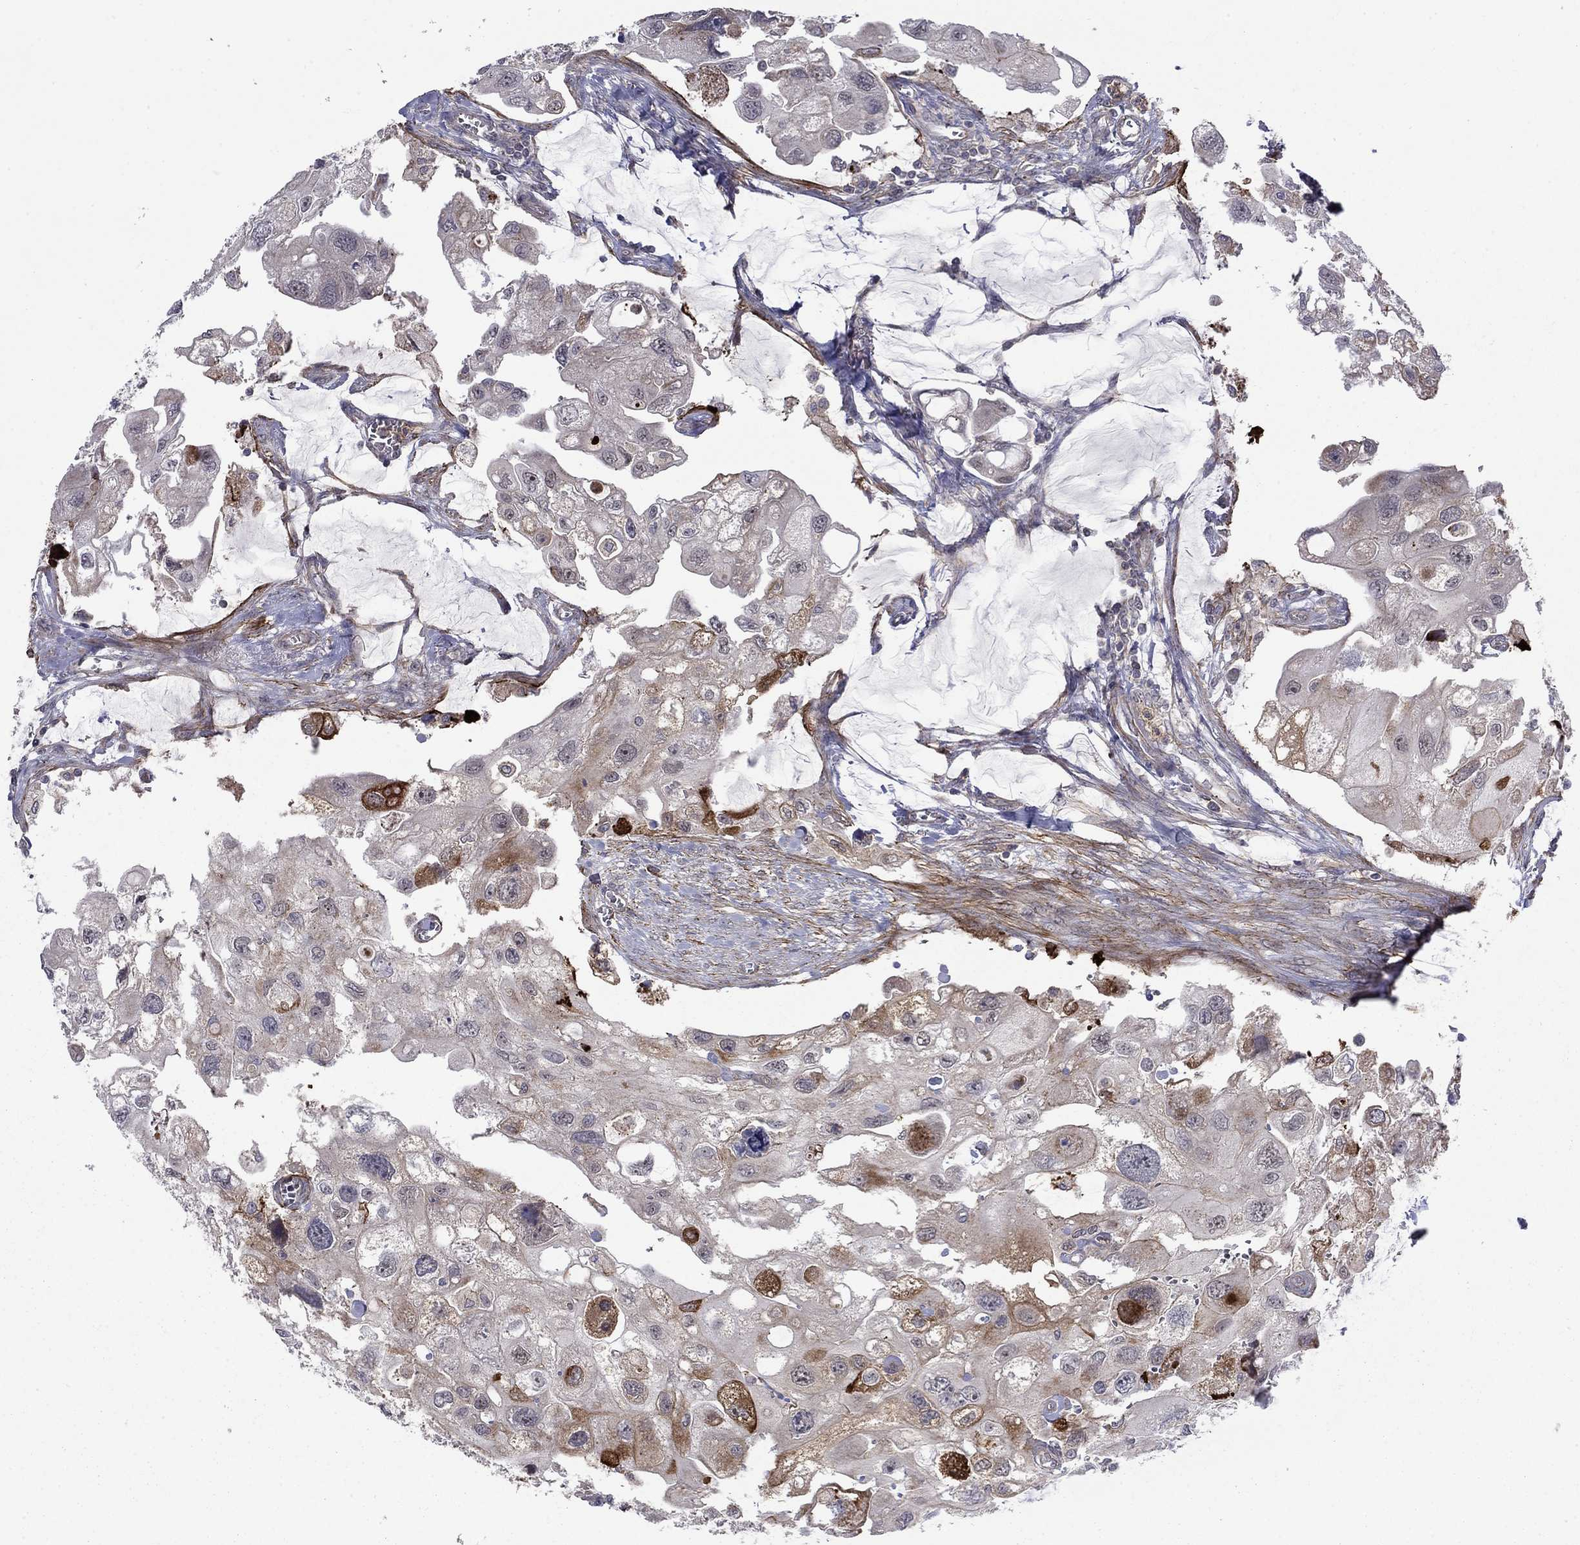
{"staining": {"intensity": "moderate", "quantity": "<25%", "location": "cytoplasmic/membranous"}, "tissue": "urothelial cancer", "cell_type": "Tumor cells", "image_type": "cancer", "snomed": [{"axis": "morphology", "description": "Urothelial carcinoma, High grade"}, {"axis": "topography", "description": "Urinary bladder"}], "caption": "About <25% of tumor cells in urothelial cancer display moderate cytoplasmic/membranous protein positivity as visualized by brown immunohistochemical staining.", "gene": "DOP1B", "patient": {"sex": "male", "age": 59}}